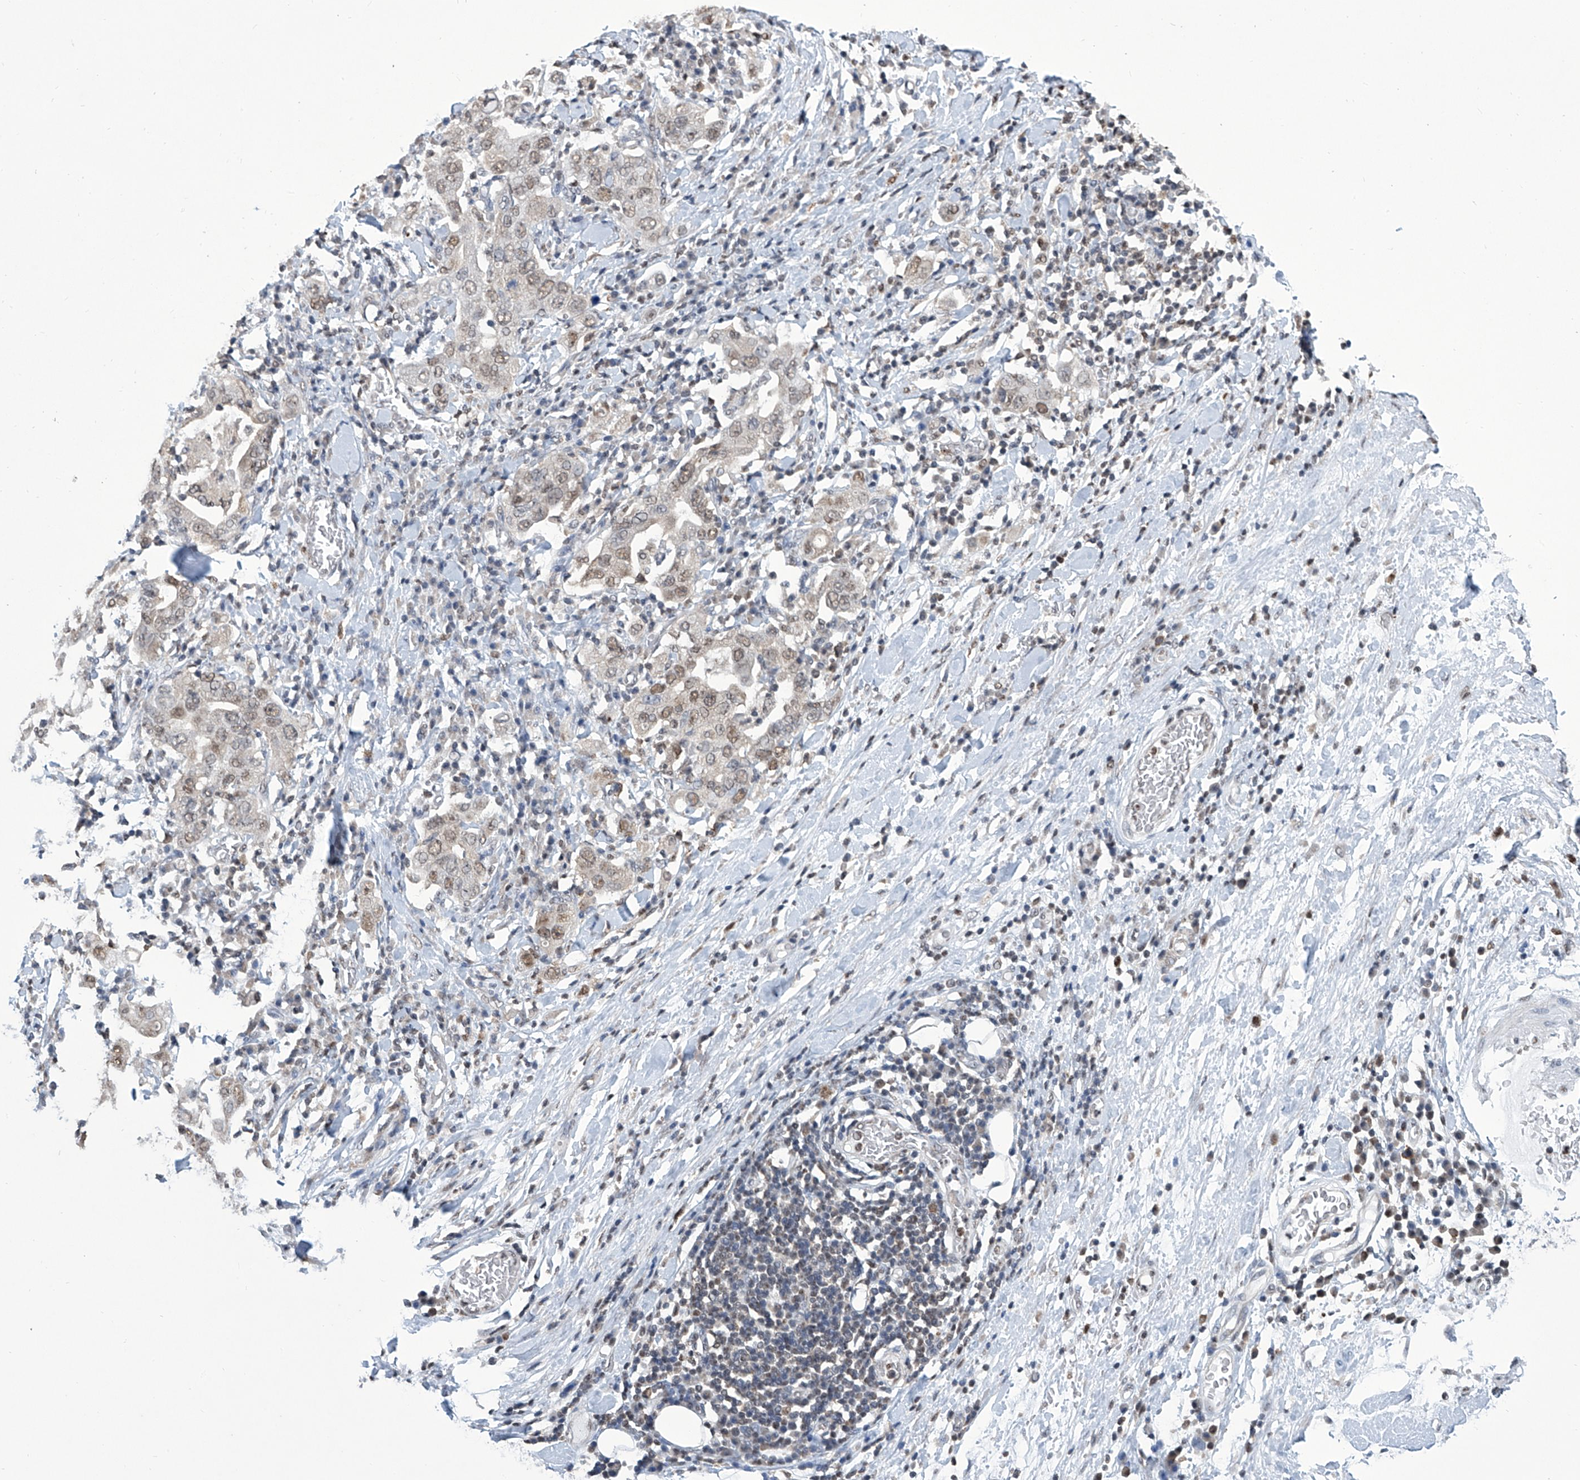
{"staining": {"intensity": "weak", "quantity": ">75%", "location": "nuclear"}, "tissue": "stomach cancer", "cell_type": "Tumor cells", "image_type": "cancer", "snomed": [{"axis": "morphology", "description": "Adenocarcinoma, NOS"}, {"axis": "topography", "description": "Stomach, upper"}], "caption": "A low amount of weak nuclear staining is appreciated in about >75% of tumor cells in stomach cancer tissue. The staining is performed using DAB (3,3'-diaminobenzidine) brown chromogen to label protein expression. The nuclei are counter-stained blue using hematoxylin.", "gene": "SREBF2", "patient": {"sex": "male", "age": 62}}